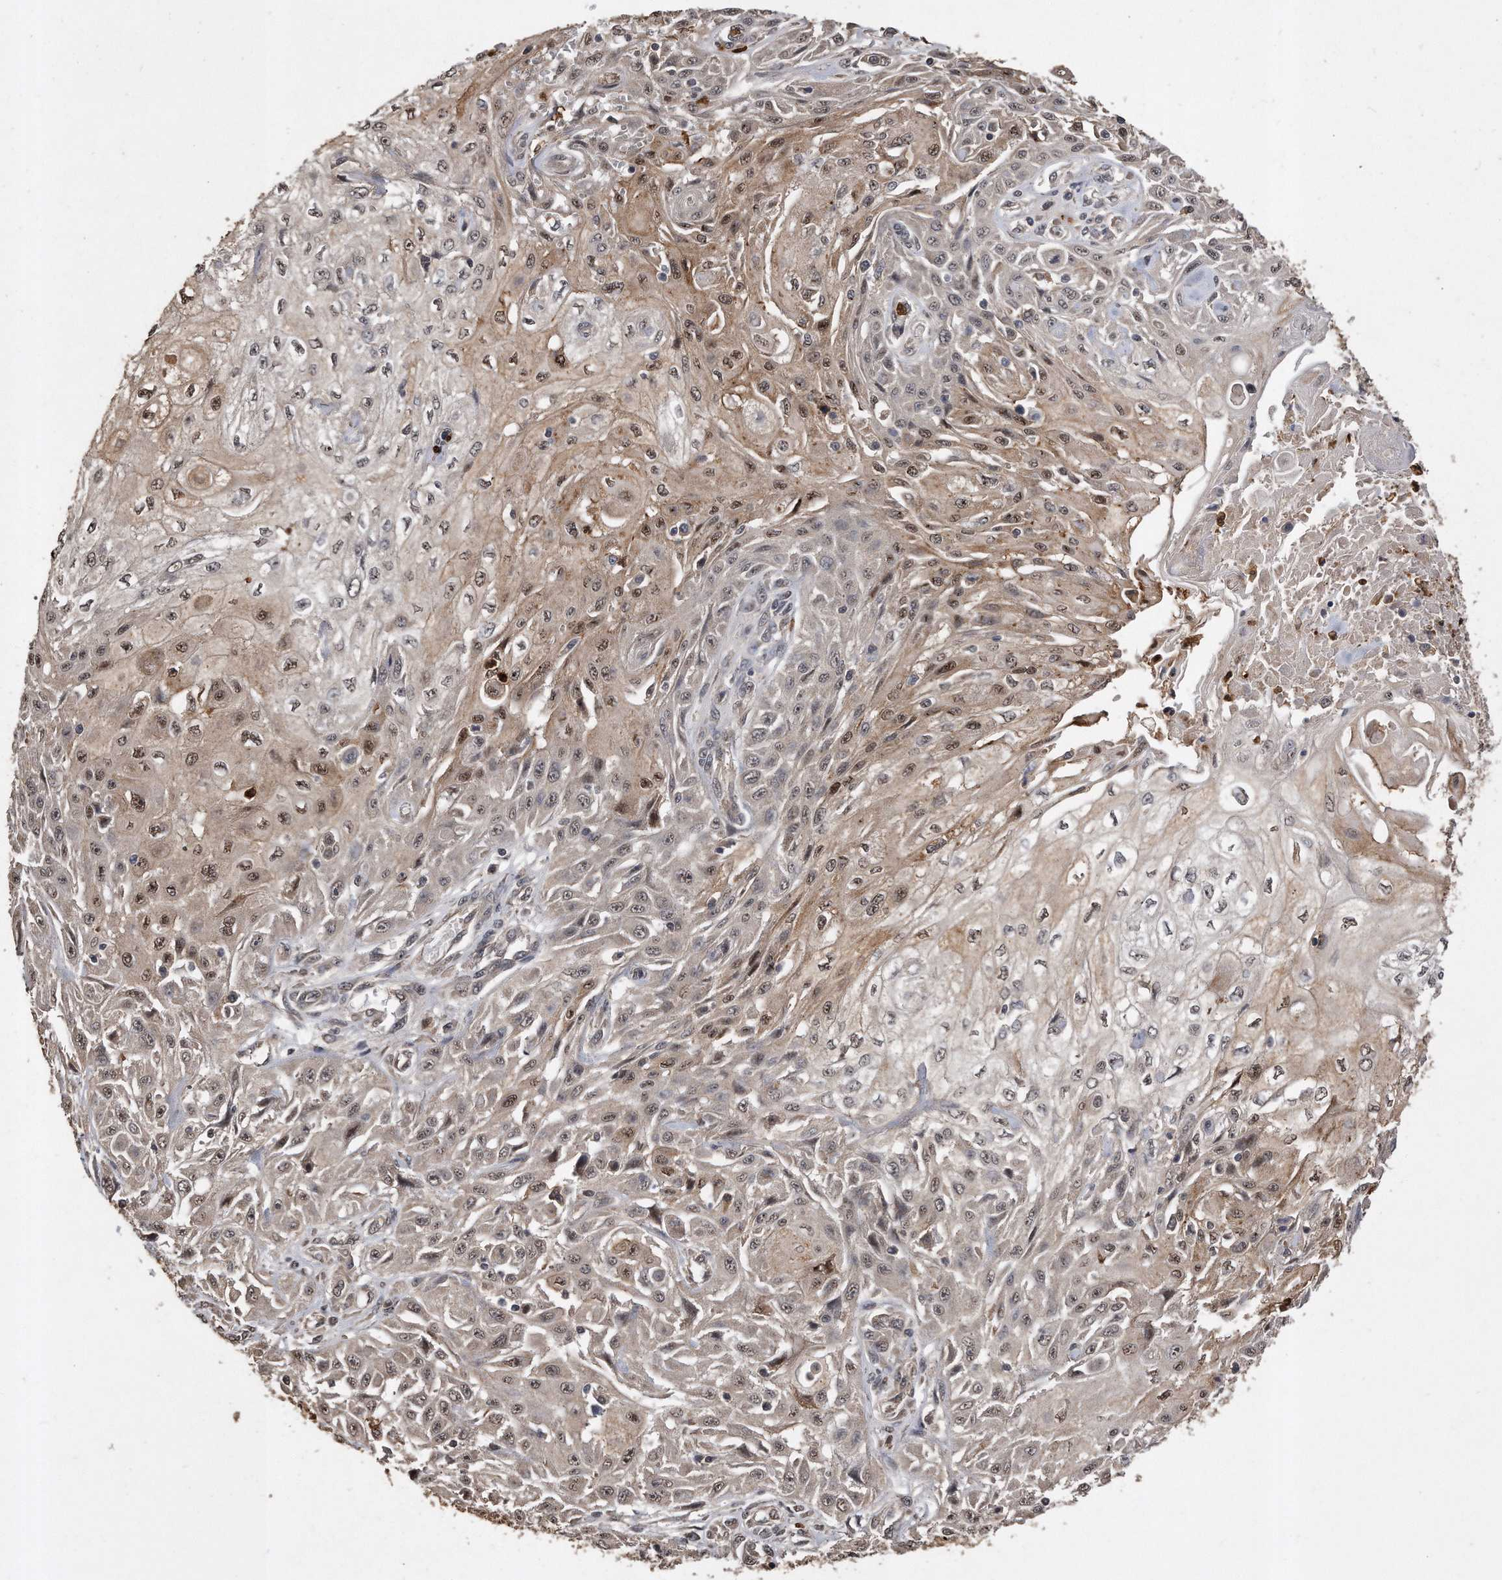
{"staining": {"intensity": "weak", "quantity": "25%-75%", "location": "cytoplasmic/membranous,nuclear"}, "tissue": "skin cancer", "cell_type": "Tumor cells", "image_type": "cancer", "snomed": [{"axis": "morphology", "description": "Squamous cell carcinoma, NOS"}, {"axis": "morphology", "description": "Squamous cell carcinoma, metastatic, NOS"}, {"axis": "topography", "description": "Skin"}, {"axis": "topography", "description": "Lymph node"}], "caption": "Skin cancer stained for a protein reveals weak cytoplasmic/membranous and nuclear positivity in tumor cells.", "gene": "PELO", "patient": {"sex": "male", "age": 75}}